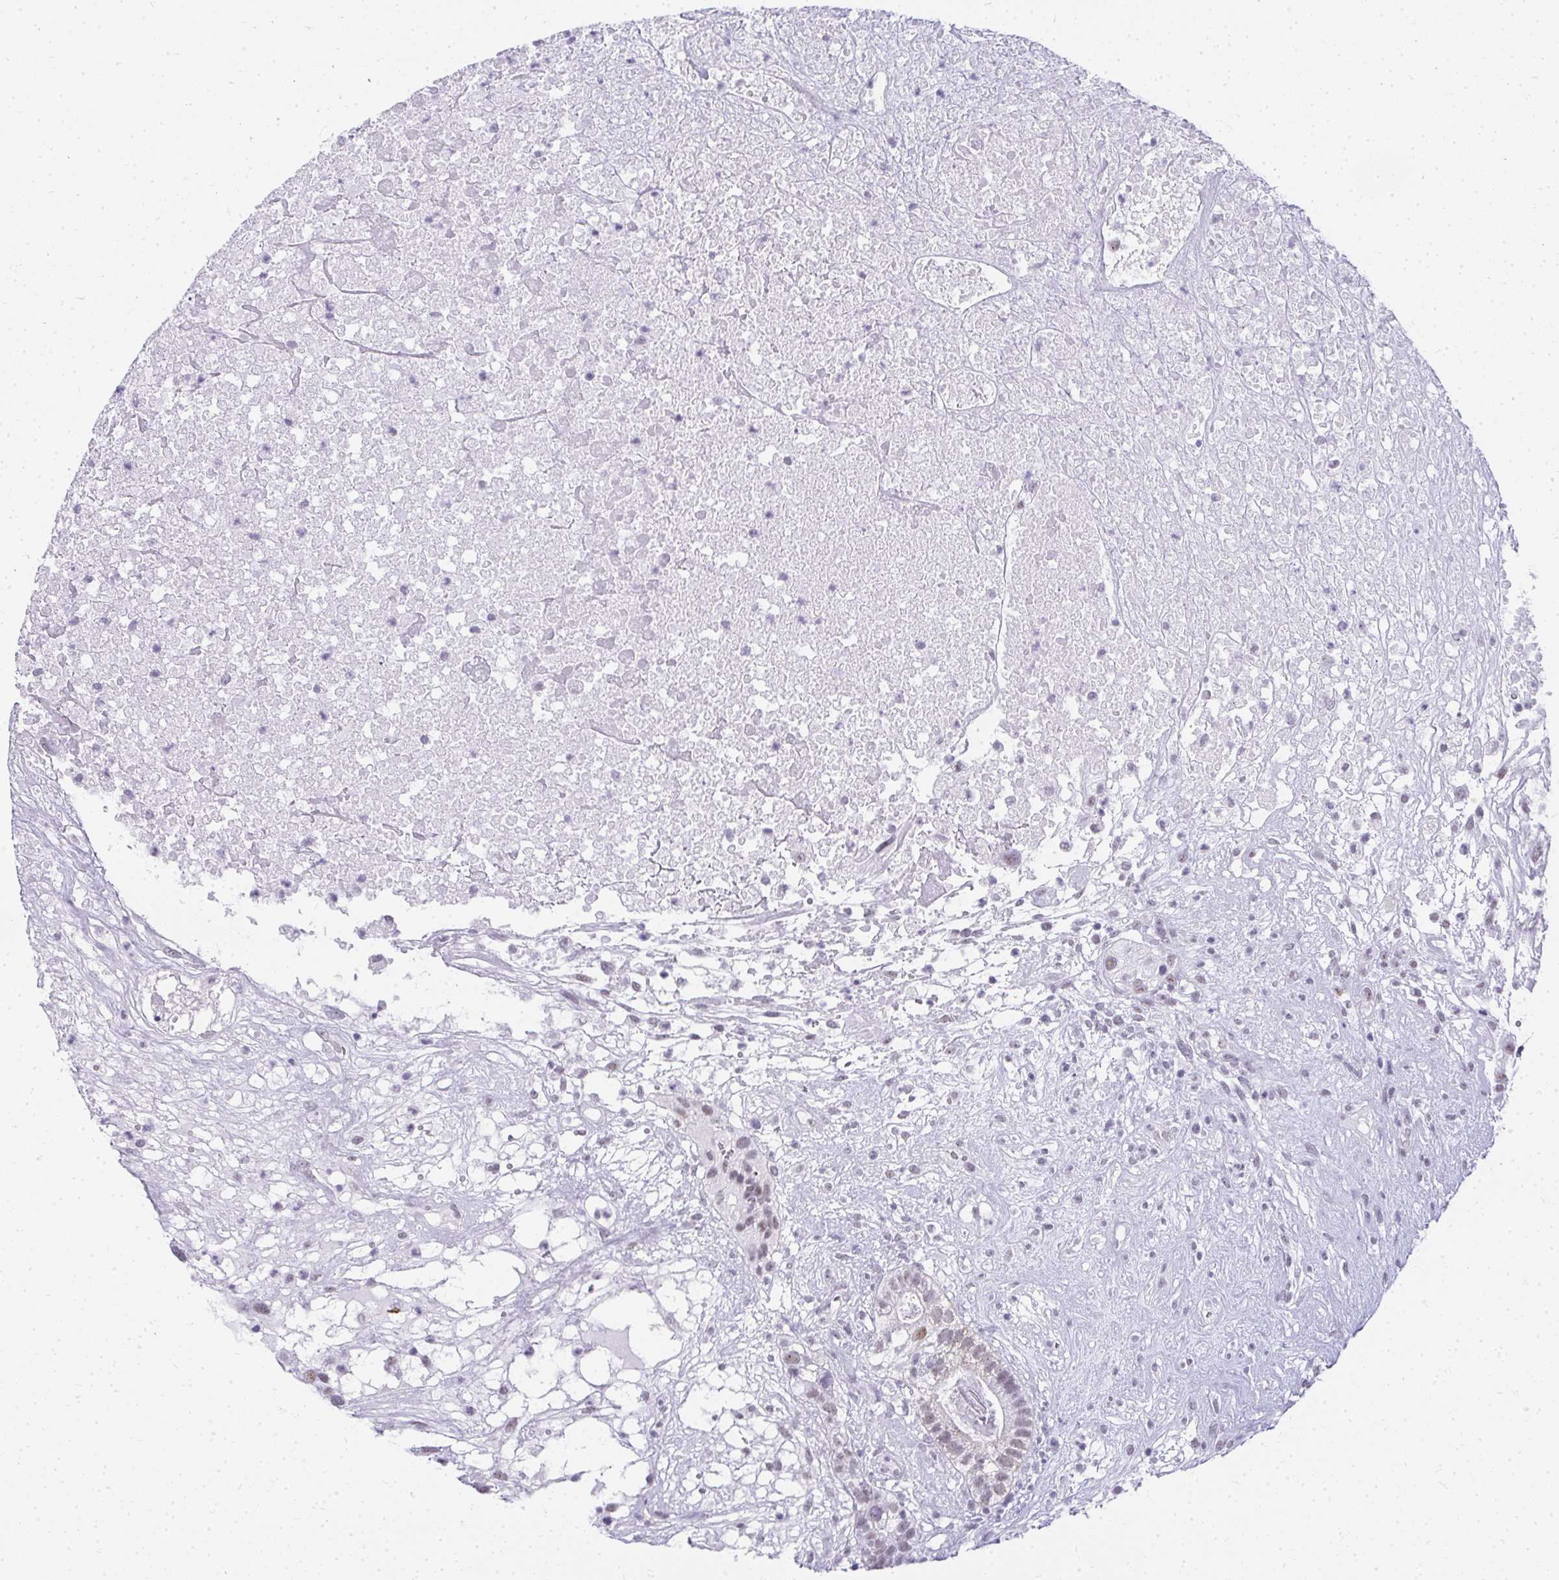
{"staining": {"intensity": "weak", "quantity": "25%-75%", "location": "nuclear"}, "tissue": "testis cancer", "cell_type": "Tumor cells", "image_type": "cancer", "snomed": [{"axis": "morphology", "description": "Seminoma, NOS"}, {"axis": "morphology", "description": "Carcinoma, Embryonal, NOS"}, {"axis": "topography", "description": "Testis"}], "caption": "A photomicrograph of testis seminoma stained for a protein shows weak nuclear brown staining in tumor cells.", "gene": "PLA2G1B", "patient": {"sex": "male", "age": 41}}